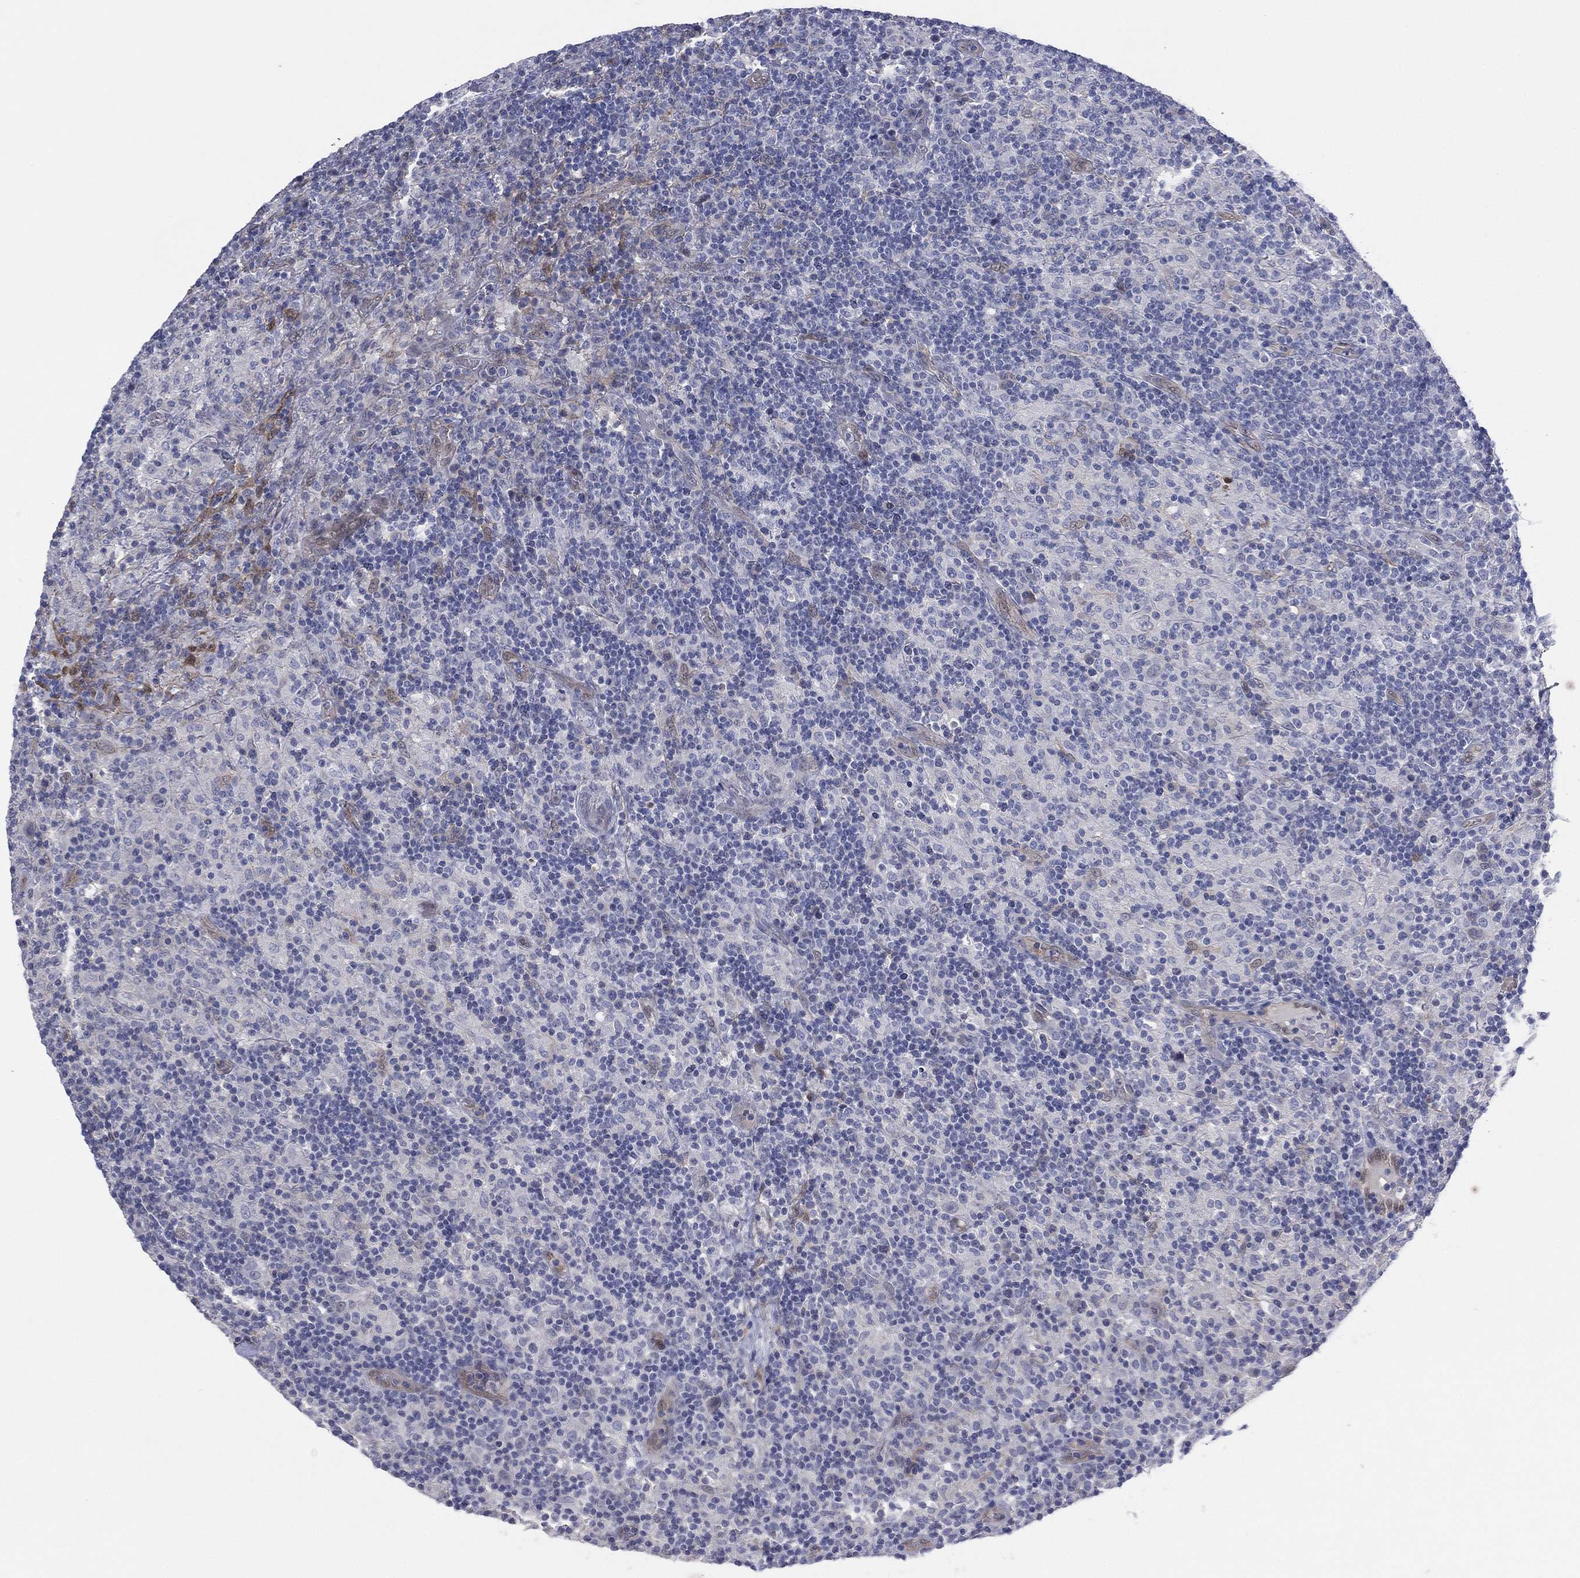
{"staining": {"intensity": "weak", "quantity": "25%-75%", "location": "nuclear"}, "tissue": "lymphoma", "cell_type": "Tumor cells", "image_type": "cancer", "snomed": [{"axis": "morphology", "description": "Hodgkin's disease, NOS"}, {"axis": "topography", "description": "Lymph node"}], "caption": "Immunohistochemical staining of human Hodgkin's disease reveals weak nuclear protein positivity in approximately 25%-75% of tumor cells.", "gene": "DDAH1", "patient": {"sex": "male", "age": 70}}